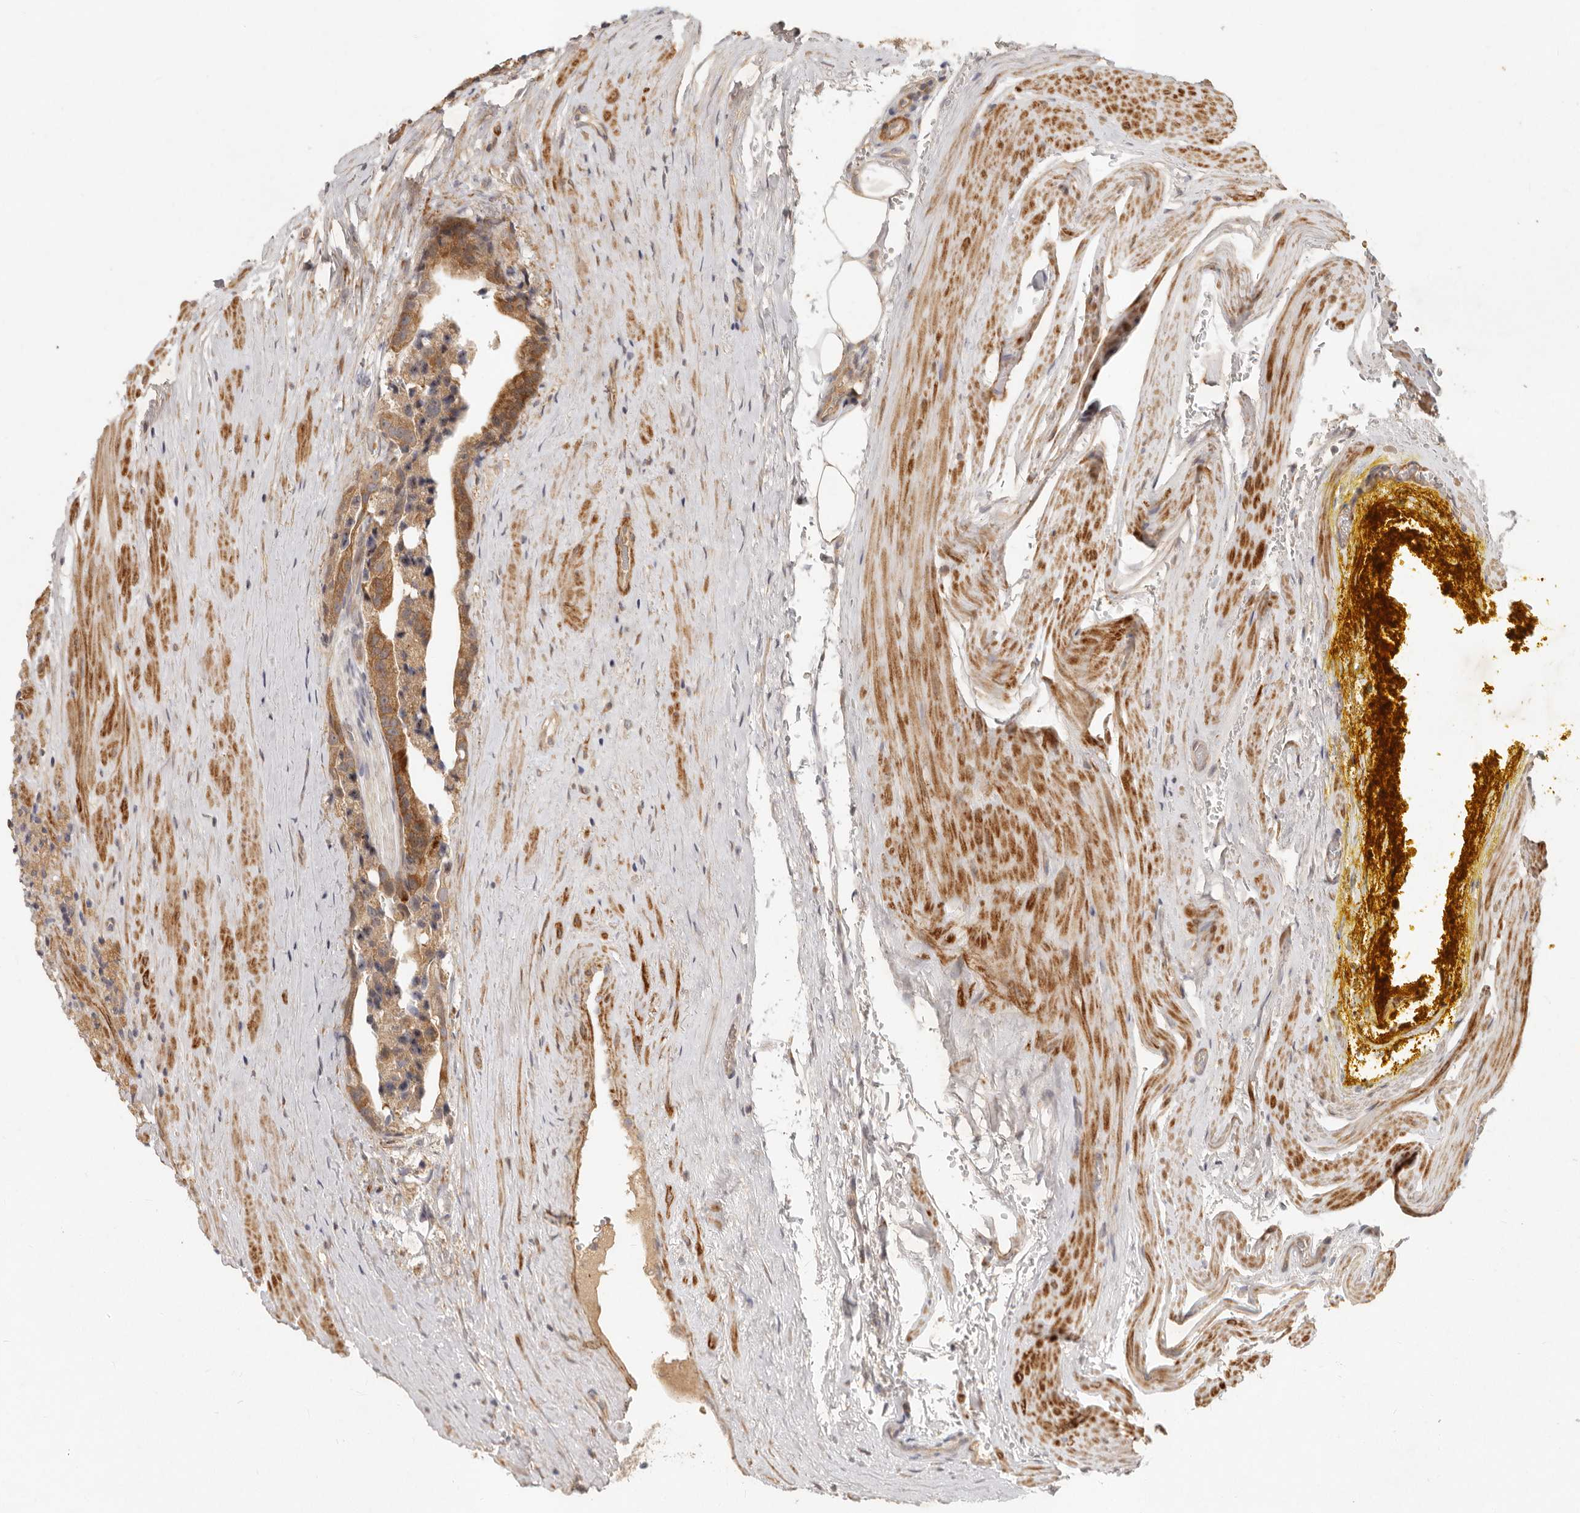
{"staining": {"intensity": "moderate", "quantity": ">75%", "location": "cytoplasmic/membranous"}, "tissue": "prostate cancer", "cell_type": "Tumor cells", "image_type": "cancer", "snomed": [{"axis": "morphology", "description": "Adenocarcinoma, High grade"}, {"axis": "topography", "description": "Prostate"}], "caption": "Protein expression by immunohistochemistry (IHC) demonstrates moderate cytoplasmic/membranous positivity in approximately >75% of tumor cells in prostate cancer. The staining was performed using DAB (3,3'-diaminobenzidine), with brown indicating positive protein expression. Nuclei are stained blue with hematoxylin.", "gene": "VIPR1", "patient": {"sex": "male", "age": 70}}